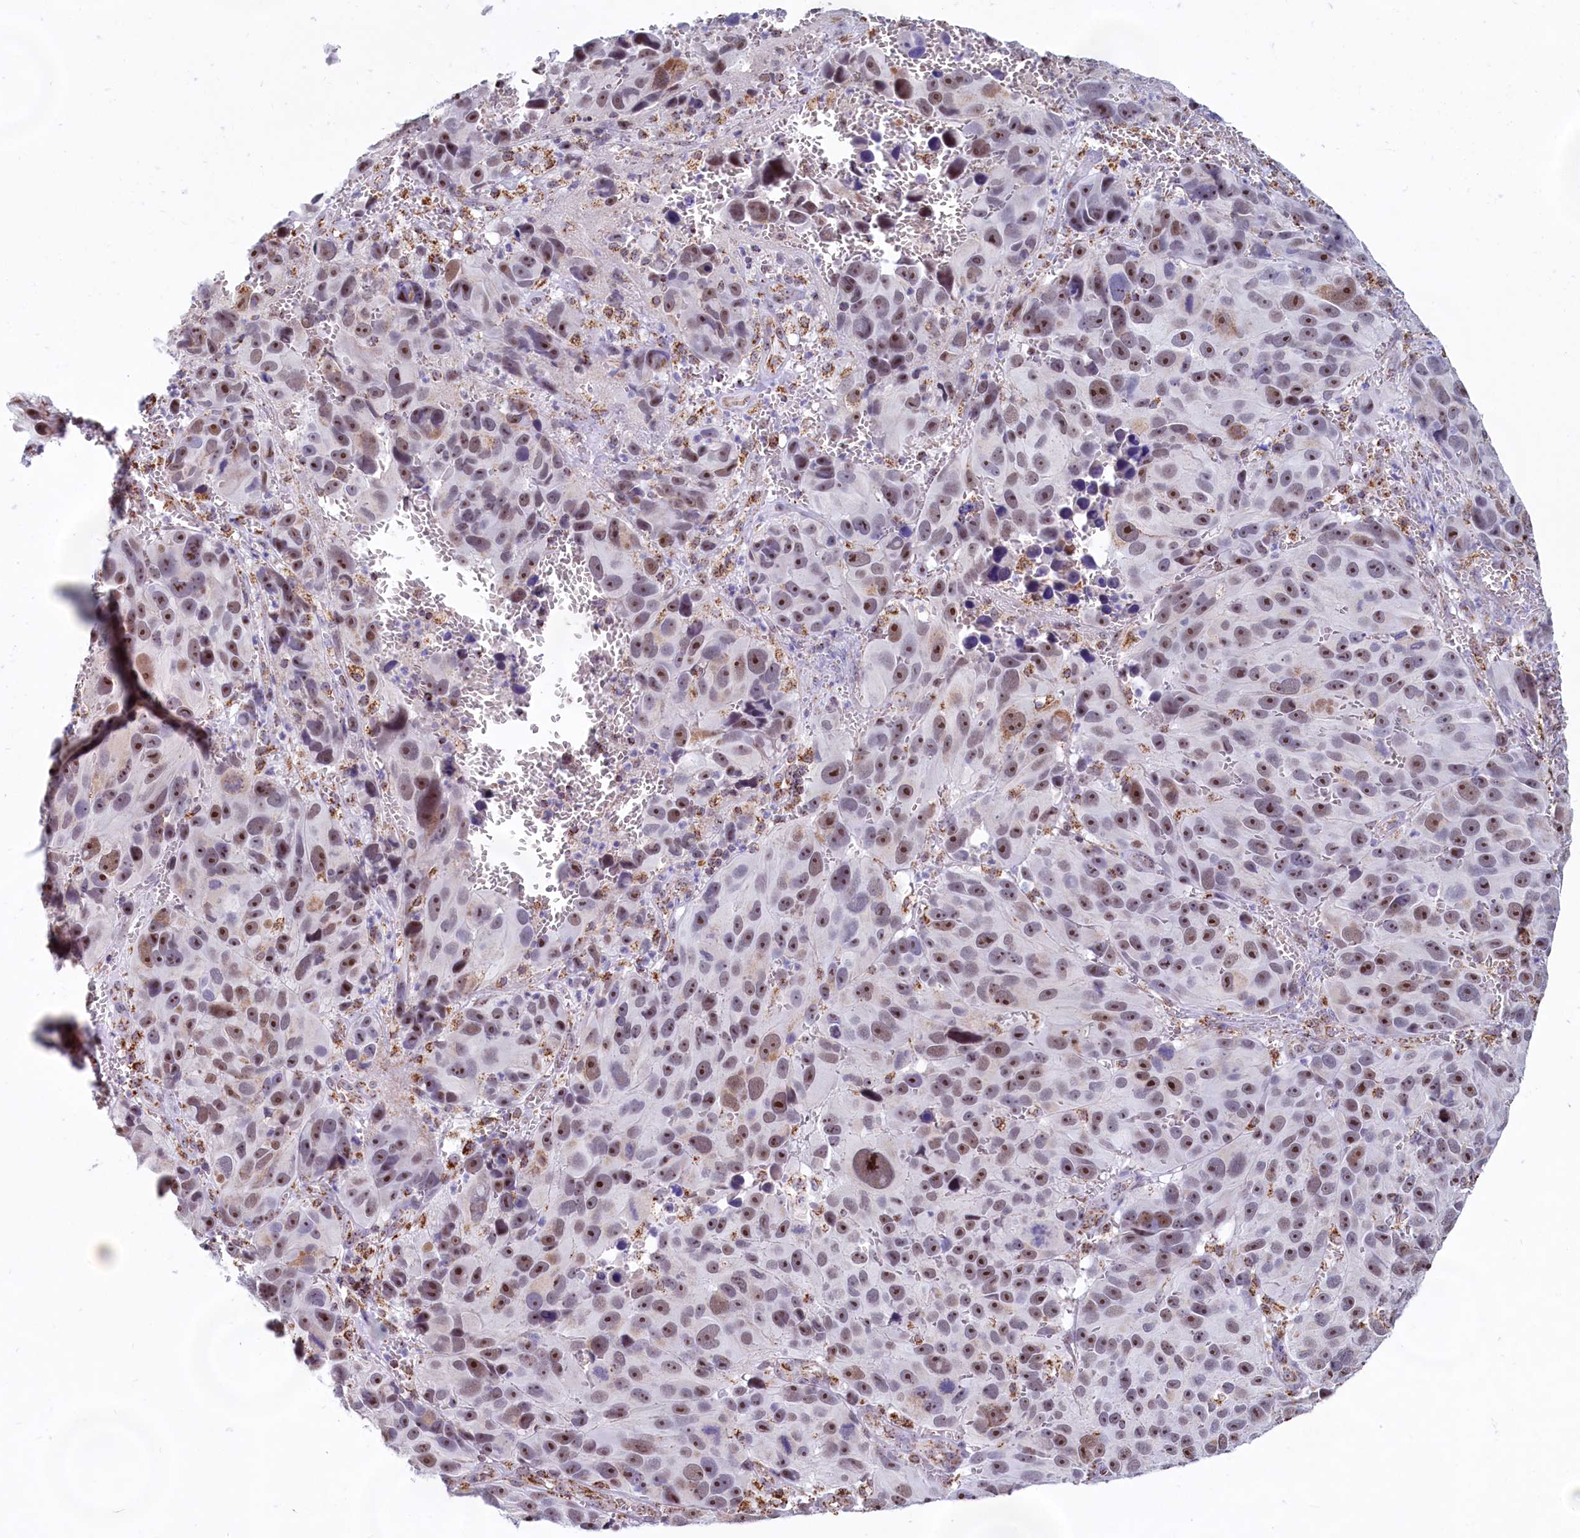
{"staining": {"intensity": "moderate", "quantity": ">75%", "location": "nuclear"}, "tissue": "melanoma", "cell_type": "Tumor cells", "image_type": "cancer", "snomed": [{"axis": "morphology", "description": "Malignant melanoma, NOS"}, {"axis": "topography", "description": "Skin"}], "caption": "The micrograph exhibits staining of malignant melanoma, revealing moderate nuclear protein expression (brown color) within tumor cells.", "gene": "C1D", "patient": {"sex": "male", "age": 84}}